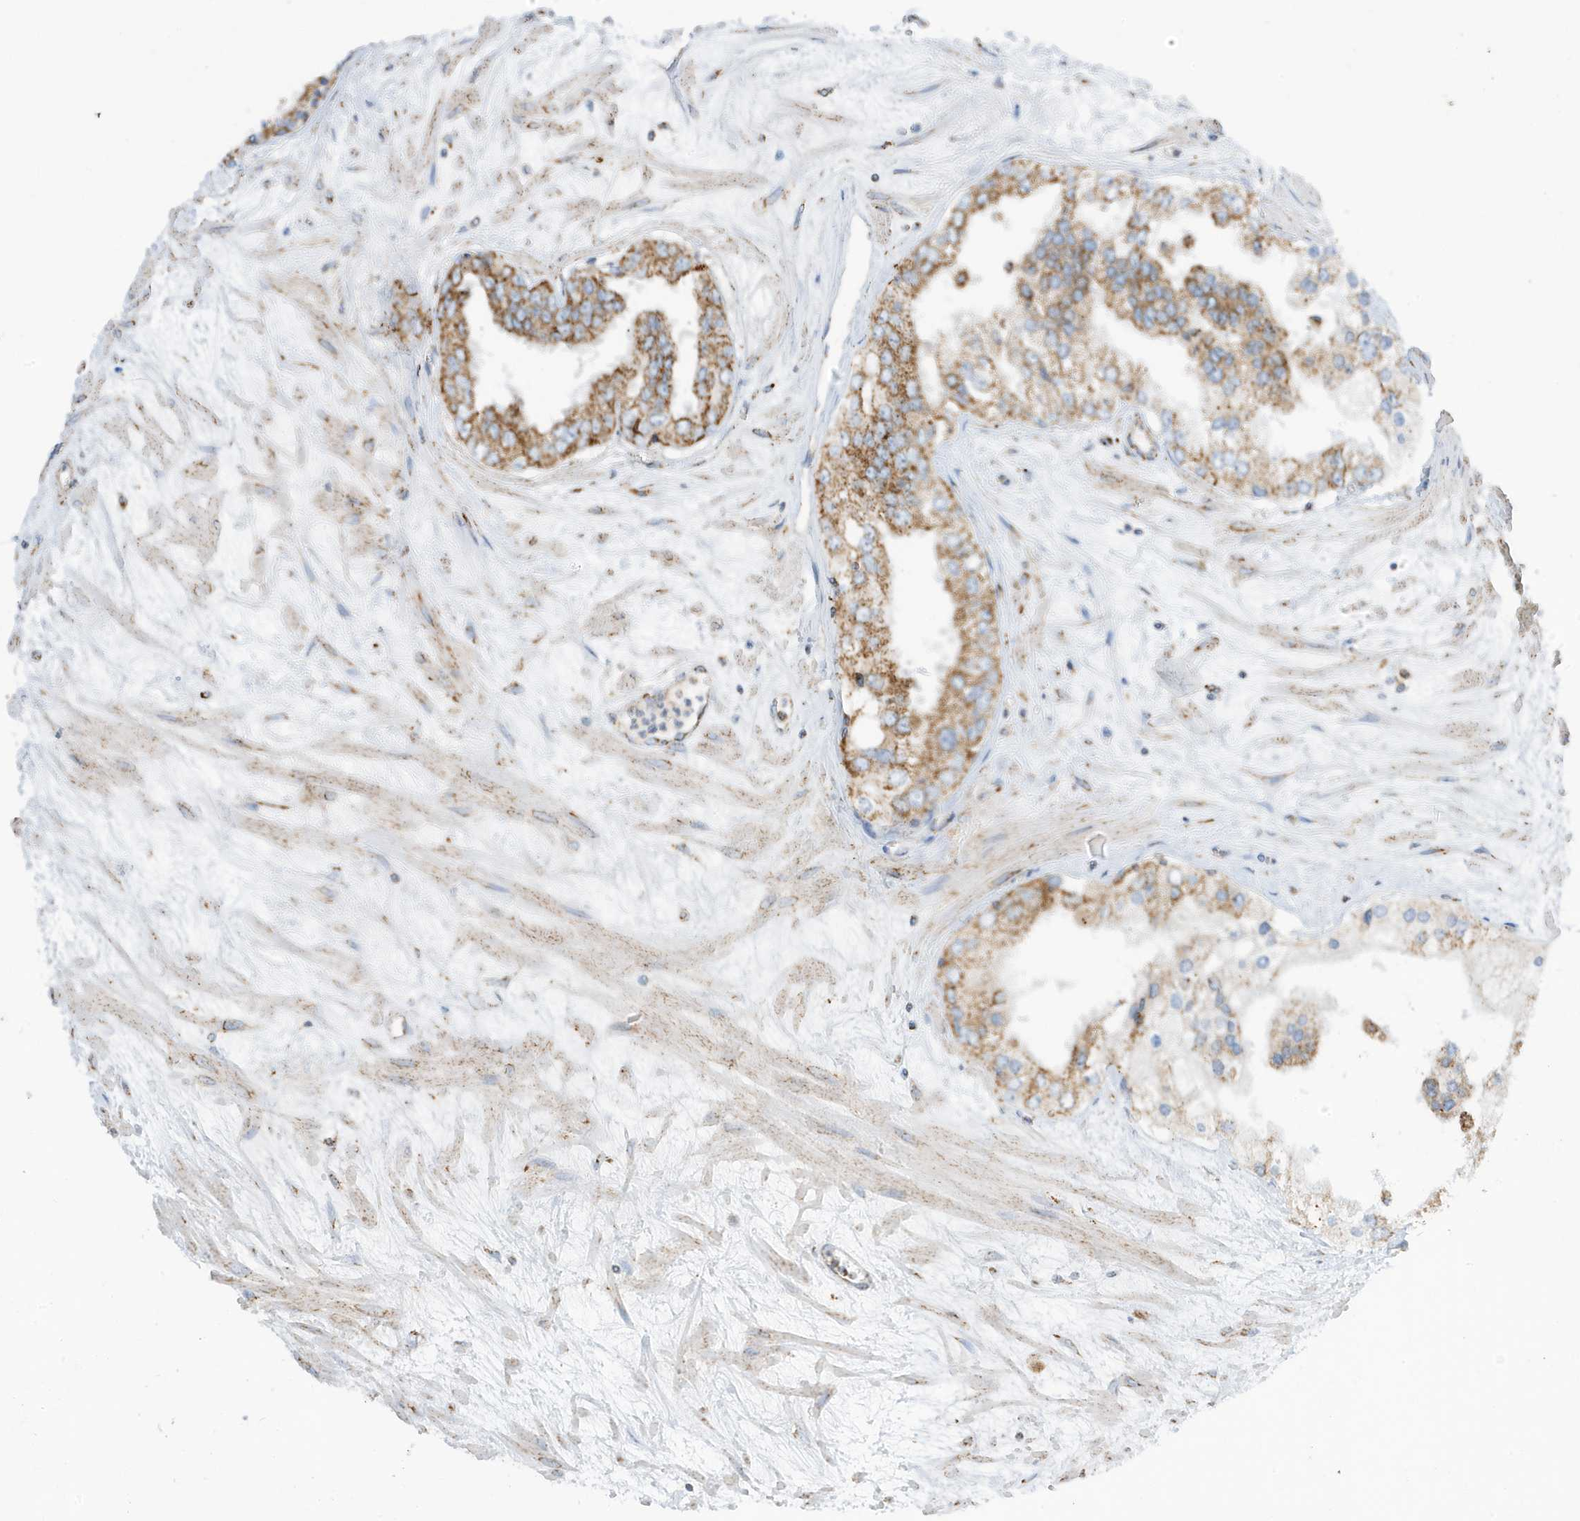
{"staining": {"intensity": "moderate", "quantity": ">75%", "location": "cytoplasmic/membranous"}, "tissue": "prostate cancer", "cell_type": "Tumor cells", "image_type": "cancer", "snomed": [{"axis": "morphology", "description": "Adenocarcinoma, High grade"}, {"axis": "topography", "description": "Prostate"}], "caption": "A micrograph of human prostate cancer (high-grade adenocarcinoma) stained for a protein displays moderate cytoplasmic/membranous brown staining in tumor cells.", "gene": "ATP5ME", "patient": {"sex": "male", "age": 66}}